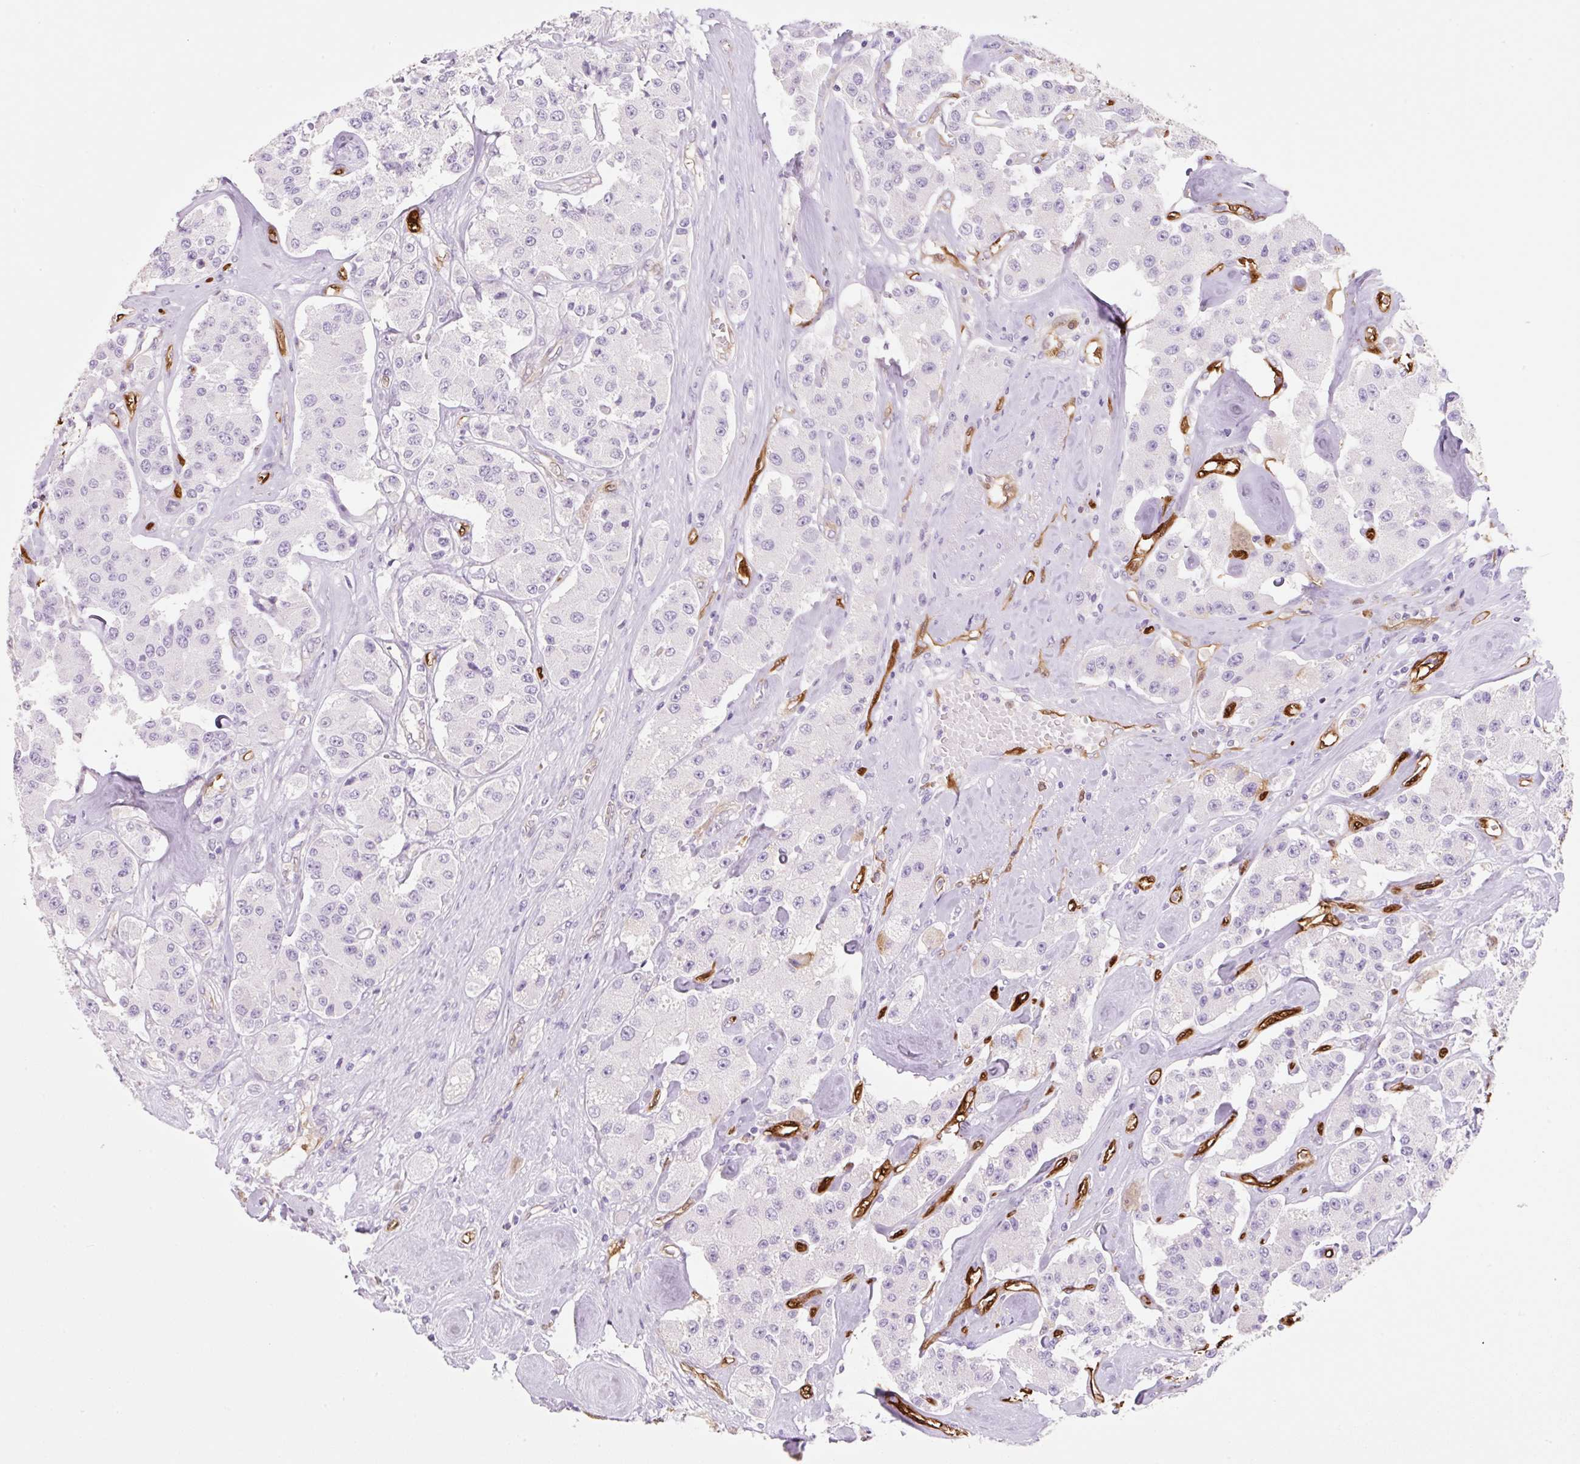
{"staining": {"intensity": "negative", "quantity": "none", "location": "none"}, "tissue": "carcinoid", "cell_type": "Tumor cells", "image_type": "cancer", "snomed": [{"axis": "morphology", "description": "Carcinoid, malignant, NOS"}, {"axis": "topography", "description": "Pancreas"}], "caption": "A micrograph of carcinoid stained for a protein reveals no brown staining in tumor cells.", "gene": "FABP5", "patient": {"sex": "male", "age": 41}}